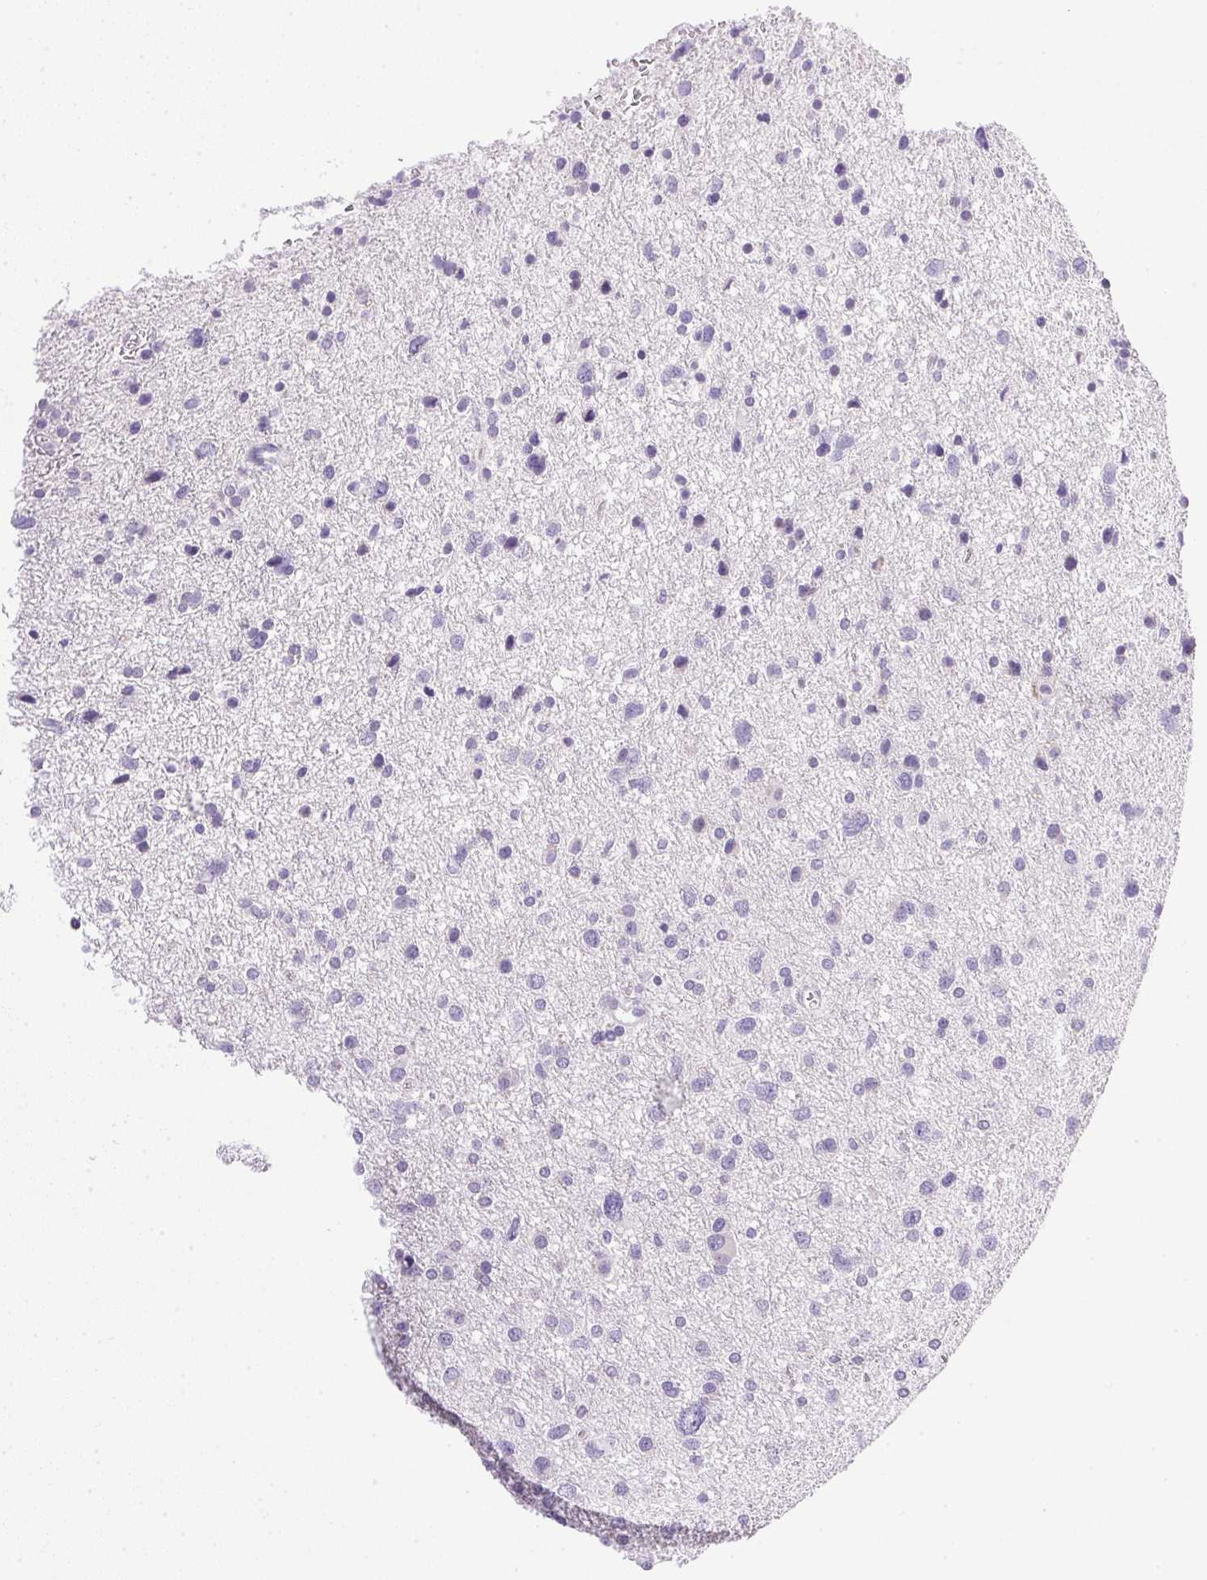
{"staining": {"intensity": "negative", "quantity": "none", "location": "none"}, "tissue": "glioma", "cell_type": "Tumor cells", "image_type": "cancer", "snomed": [{"axis": "morphology", "description": "Glioma, malignant, Low grade"}, {"axis": "topography", "description": "Brain"}], "caption": "A high-resolution photomicrograph shows immunohistochemistry staining of glioma, which displays no significant expression in tumor cells. (Stains: DAB (3,3'-diaminobenzidine) IHC with hematoxylin counter stain, Microscopy: brightfield microscopy at high magnification).", "gene": "ATP6V0A4", "patient": {"sex": "female", "age": 55}}